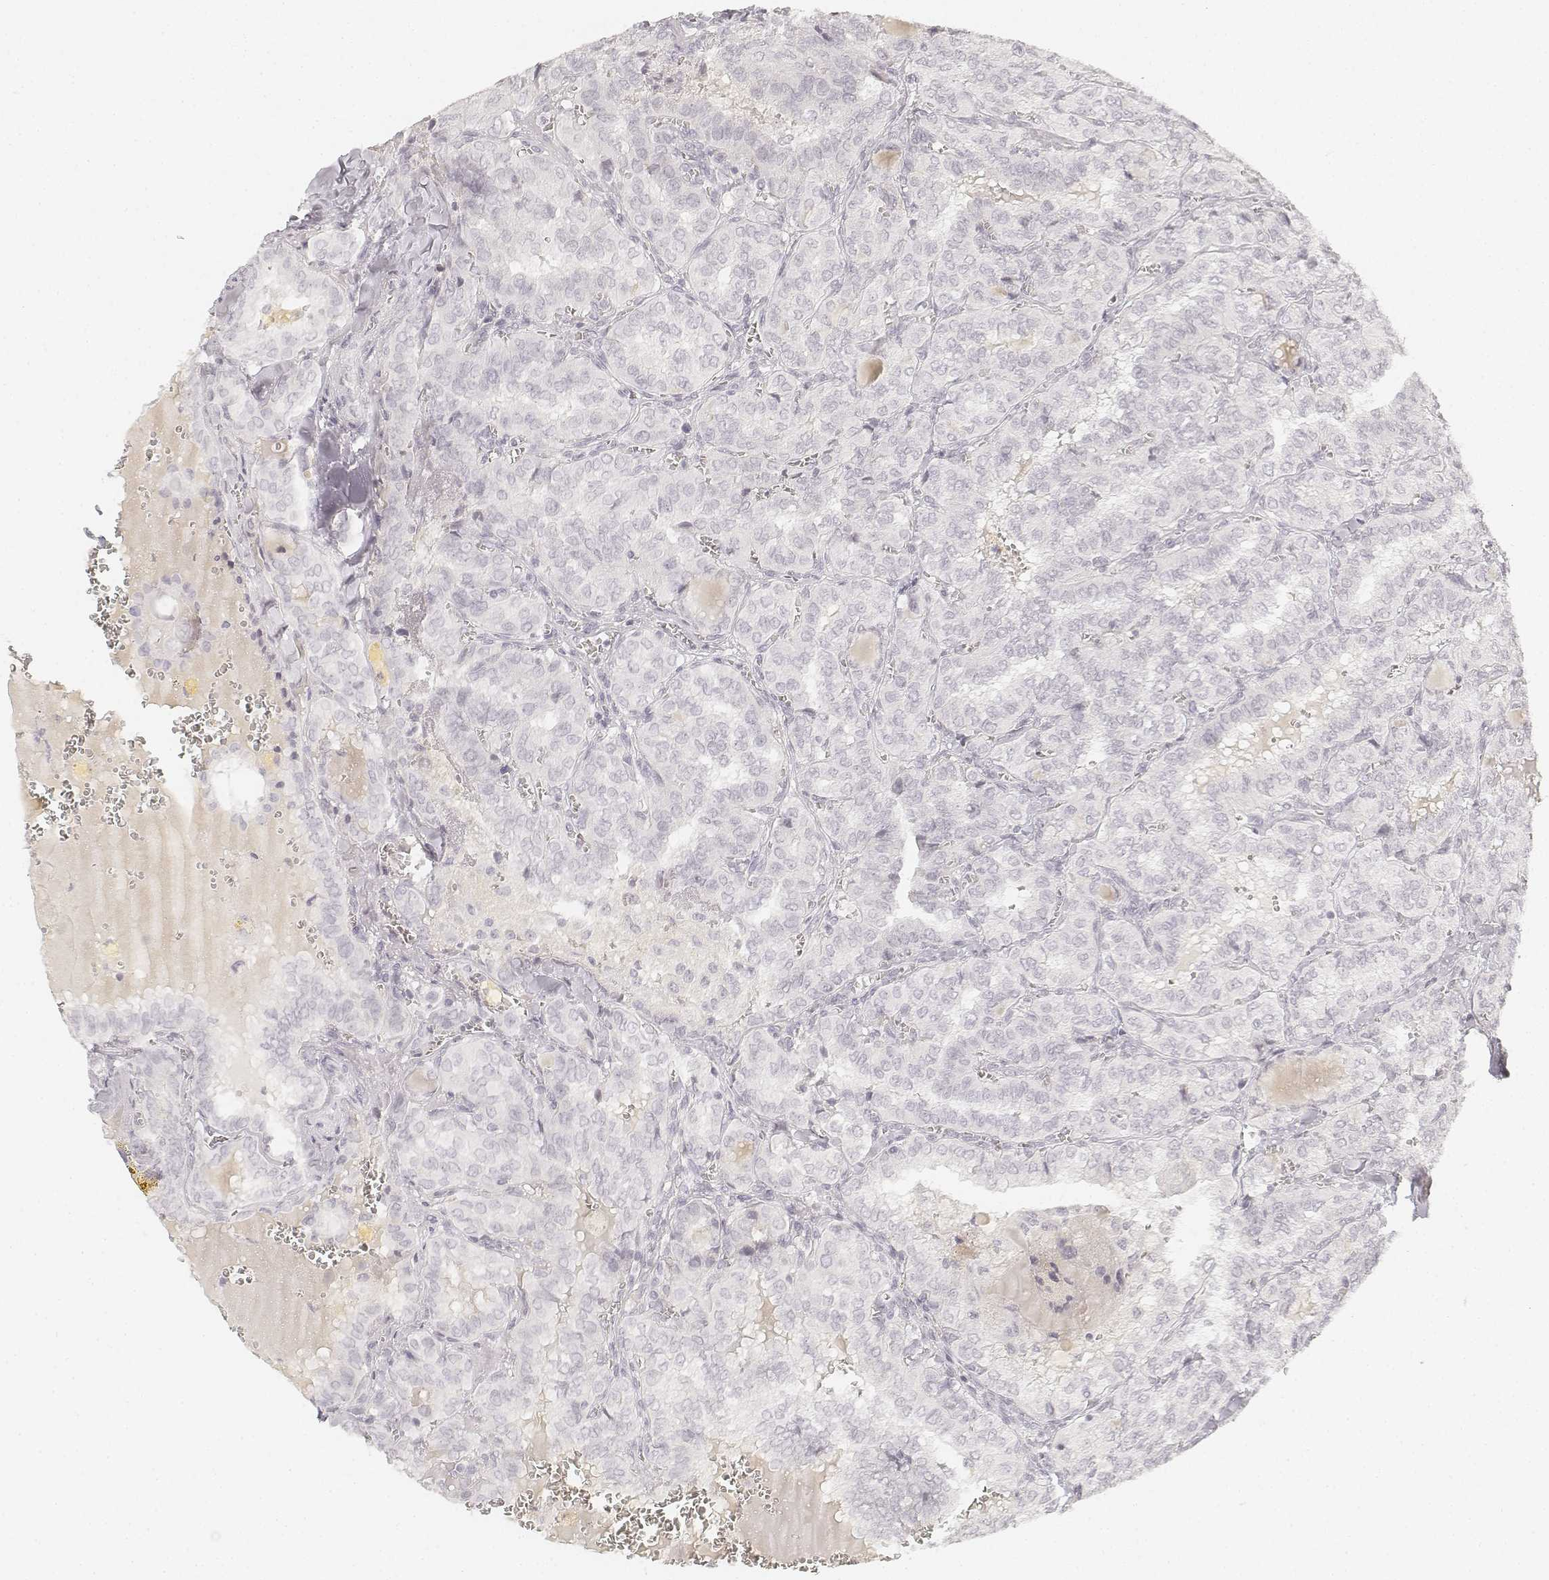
{"staining": {"intensity": "negative", "quantity": "none", "location": "none"}, "tissue": "thyroid cancer", "cell_type": "Tumor cells", "image_type": "cancer", "snomed": [{"axis": "morphology", "description": "Papillary adenocarcinoma, NOS"}, {"axis": "topography", "description": "Thyroid gland"}], "caption": "Papillary adenocarcinoma (thyroid) was stained to show a protein in brown. There is no significant expression in tumor cells. Brightfield microscopy of IHC stained with DAB (3,3'-diaminobenzidine) (brown) and hematoxylin (blue), captured at high magnification.", "gene": "DSG4", "patient": {"sex": "female", "age": 41}}